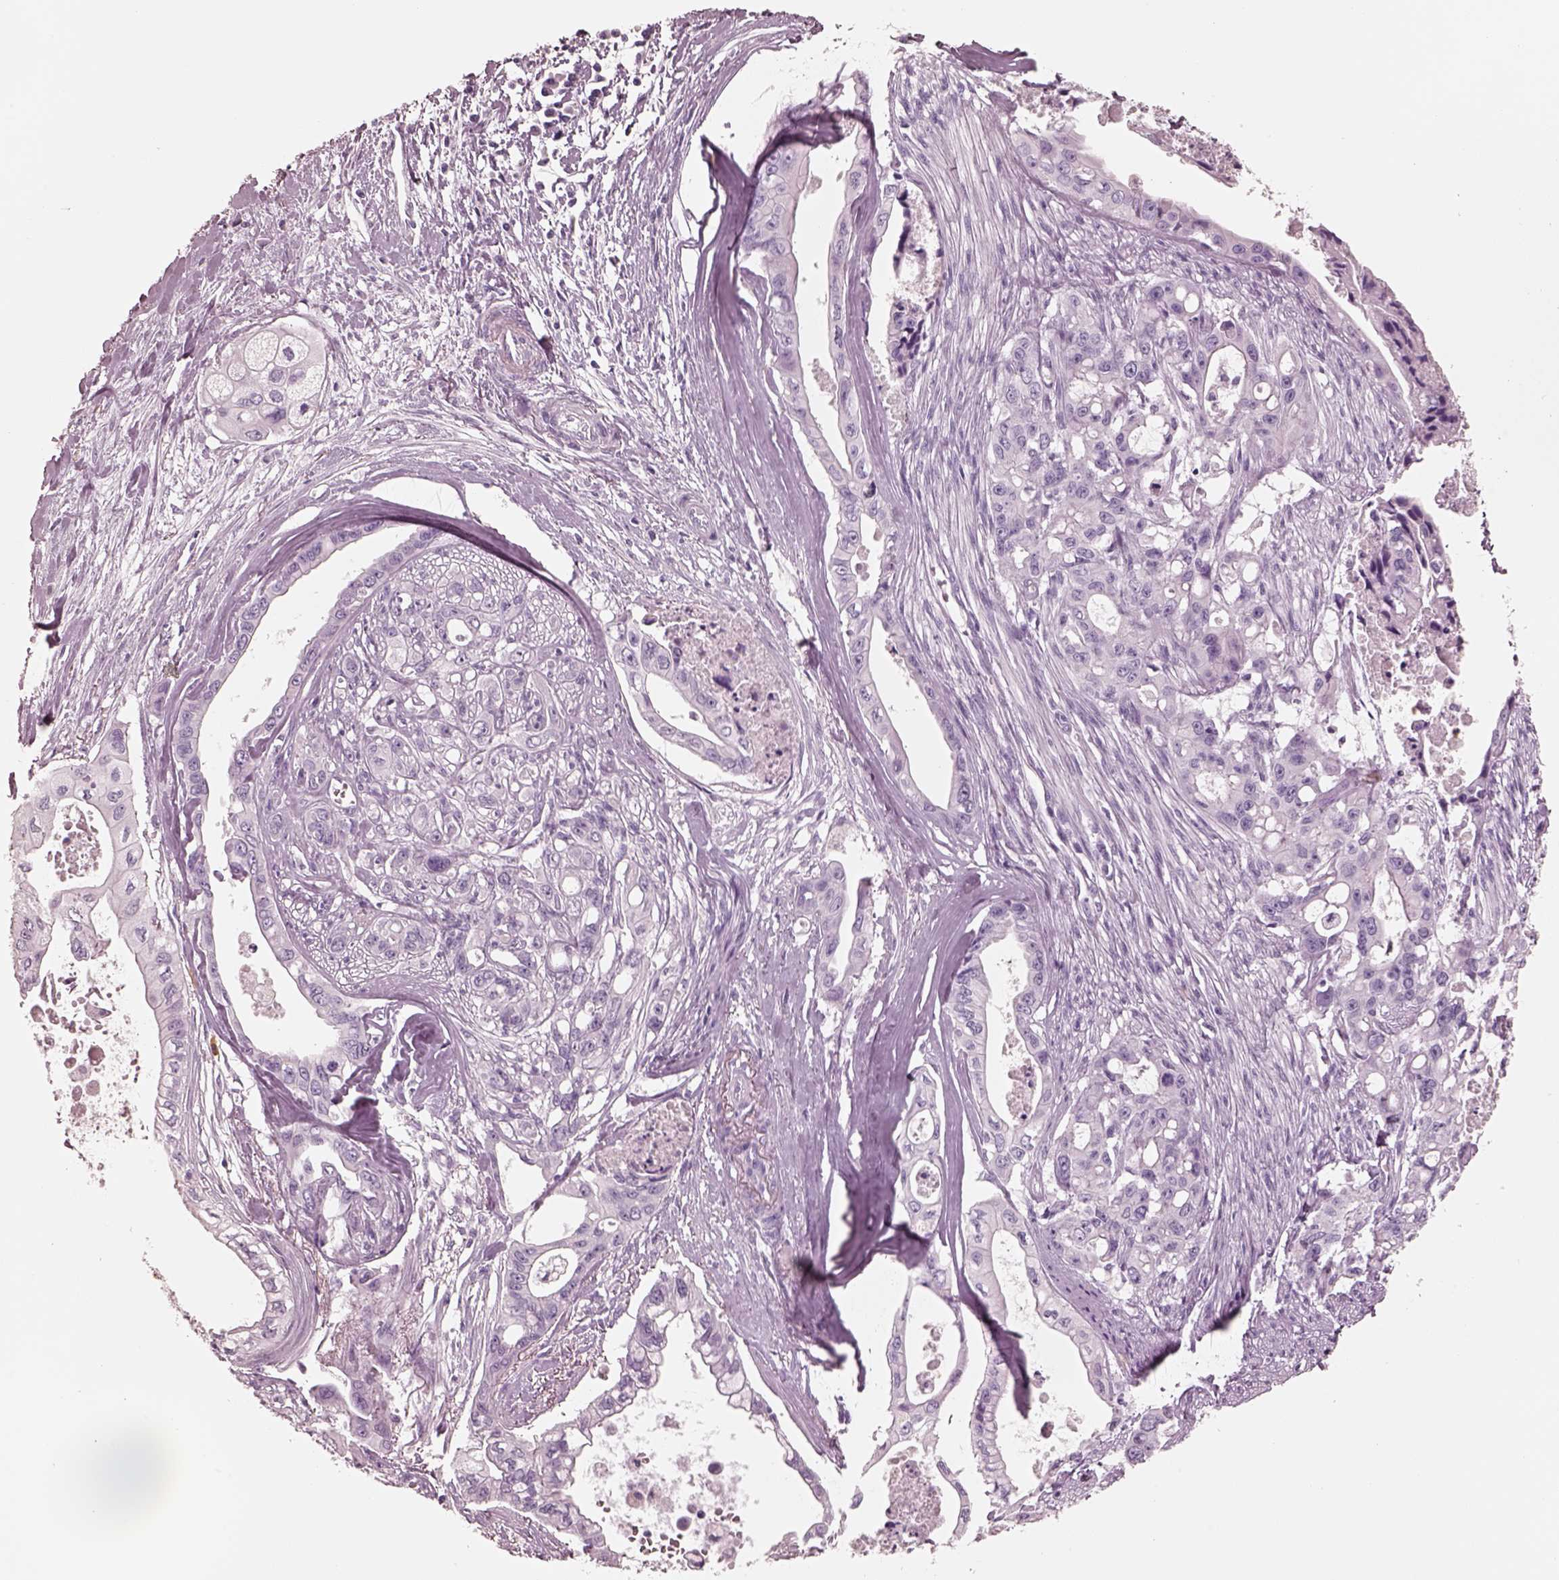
{"staining": {"intensity": "negative", "quantity": "none", "location": "none"}, "tissue": "pancreatic cancer", "cell_type": "Tumor cells", "image_type": "cancer", "snomed": [{"axis": "morphology", "description": "Adenocarcinoma, NOS"}, {"axis": "topography", "description": "Pancreas"}], "caption": "Immunohistochemistry histopathology image of human pancreatic adenocarcinoma stained for a protein (brown), which reveals no positivity in tumor cells.", "gene": "ELANE", "patient": {"sex": "male", "age": 60}}